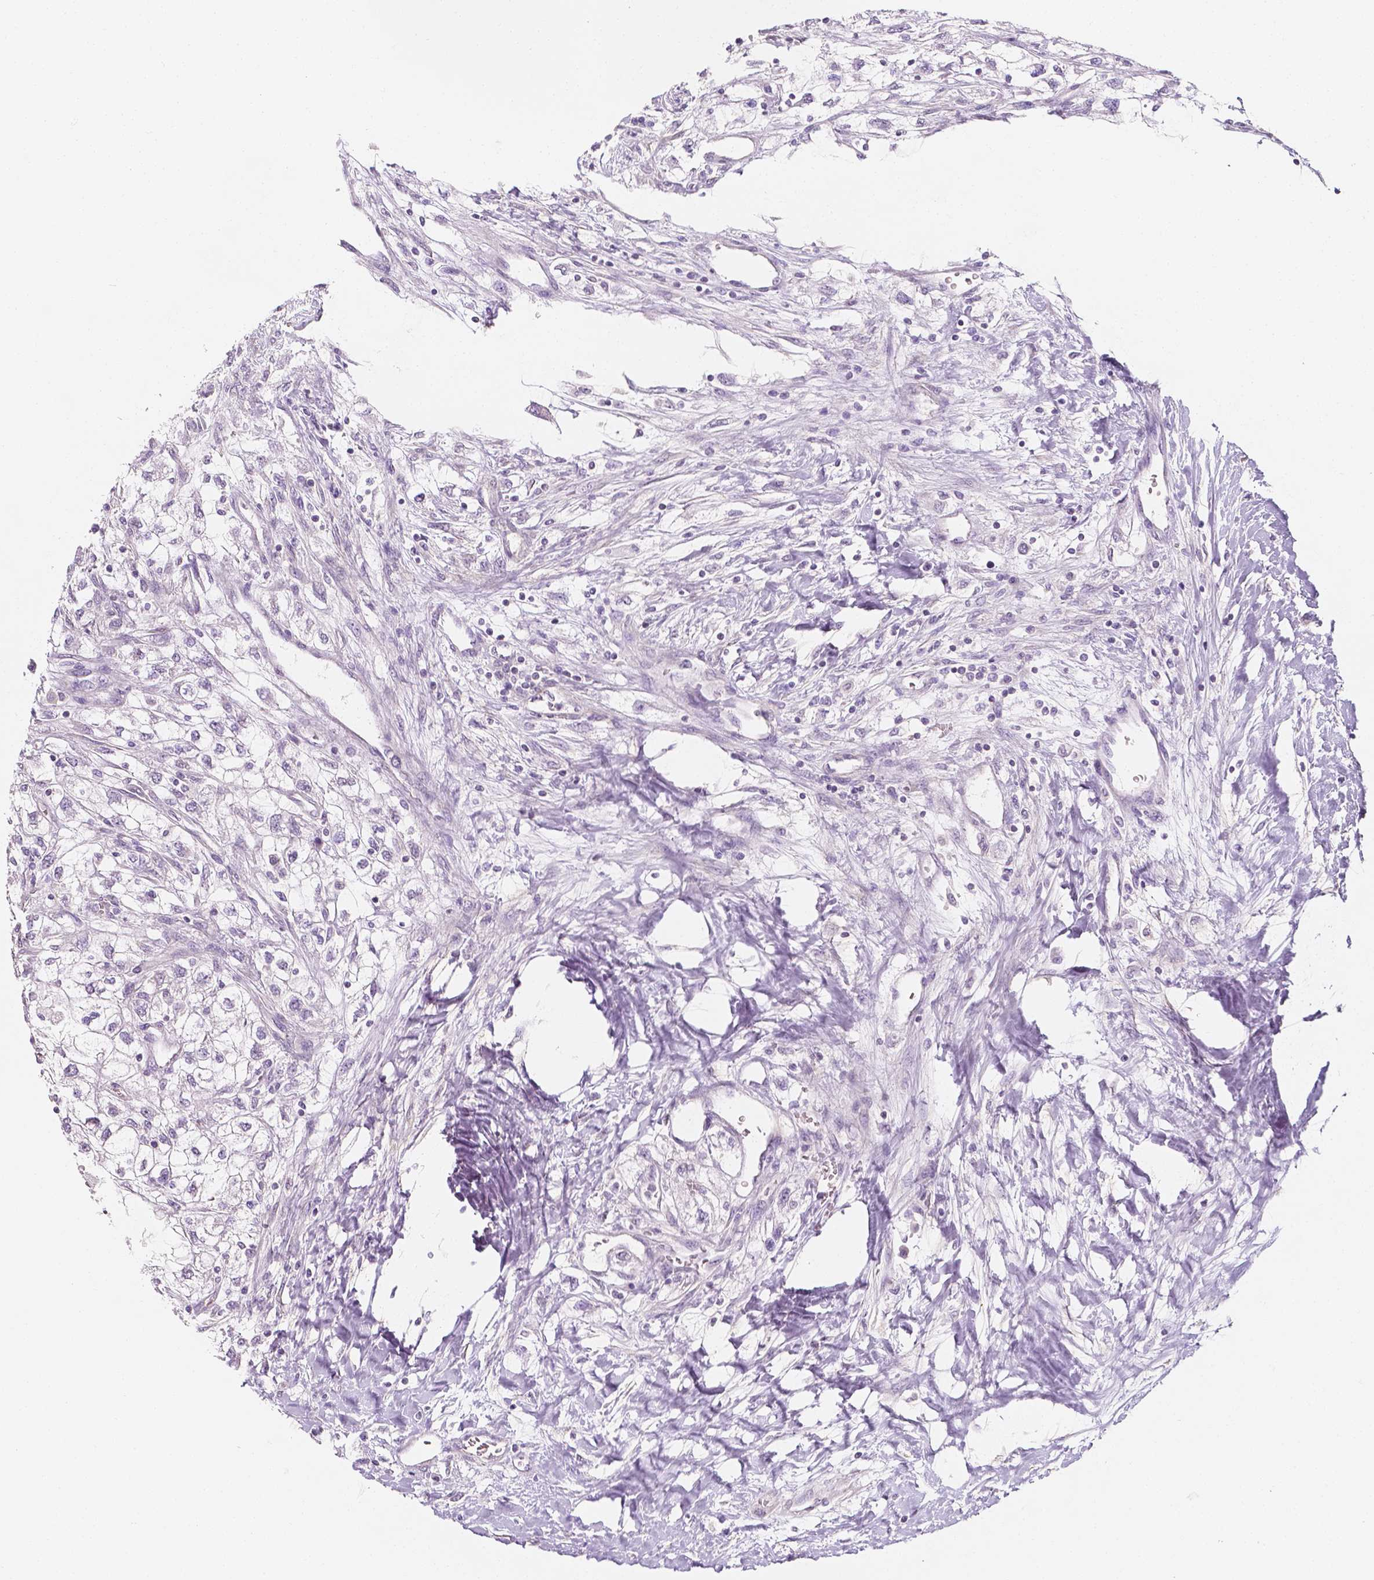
{"staining": {"intensity": "negative", "quantity": "none", "location": "none"}, "tissue": "renal cancer", "cell_type": "Tumor cells", "image_type": "cancer", "snomed": [{"axis": "morphology", "description": "Adenocarcinoma, NOS"}, {"axis": "topography", "description": "Kidney"}], "caption": "Immunohistochemical staining of renal adenocarcinoma exhibits no significant staining in tumor cells.", "gene": "C1orf167", "patient": {"sex": "male", "age": 59}}